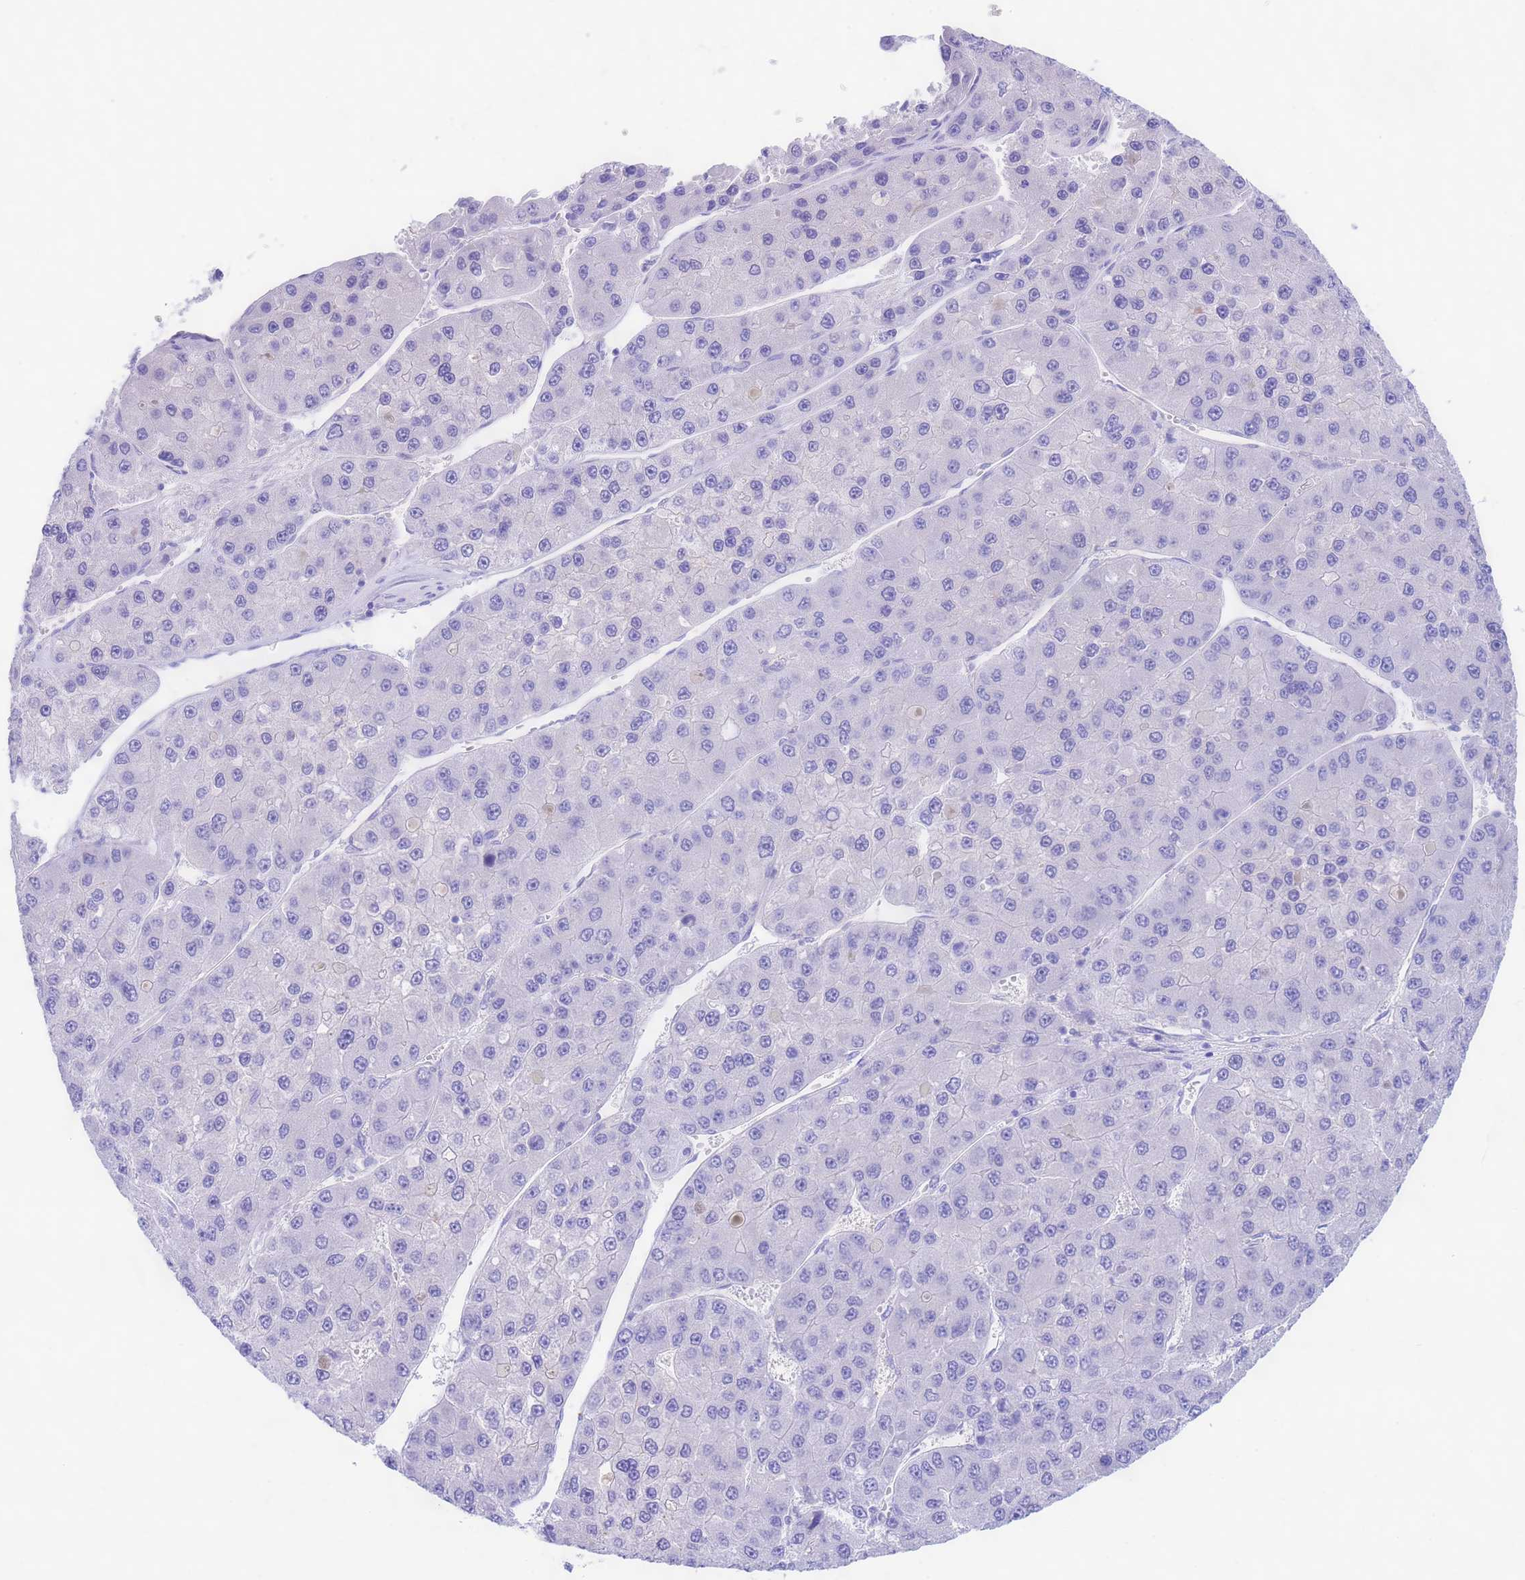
{"staining": {"intensity": "negative", "quantity": "none", "location": "none"}, "tissue": "liver cancer", "cell_type": "Tumor cells", "image_type": "cancer", "snomed": [{"axis": "morphology", "description": "Carcinoma, Hepatocellular, NOS"}, {"axis": "topography", "description": "Liver"}], "caption": "This image is of liver cancer stained with immunohistochemistry (IHC) to label a protein in brown with the nuclei are counter-stained blue. There is no positivity in tumor cells.", "gene": "USP38", "patient": {"sex": "female", "age": 73}}